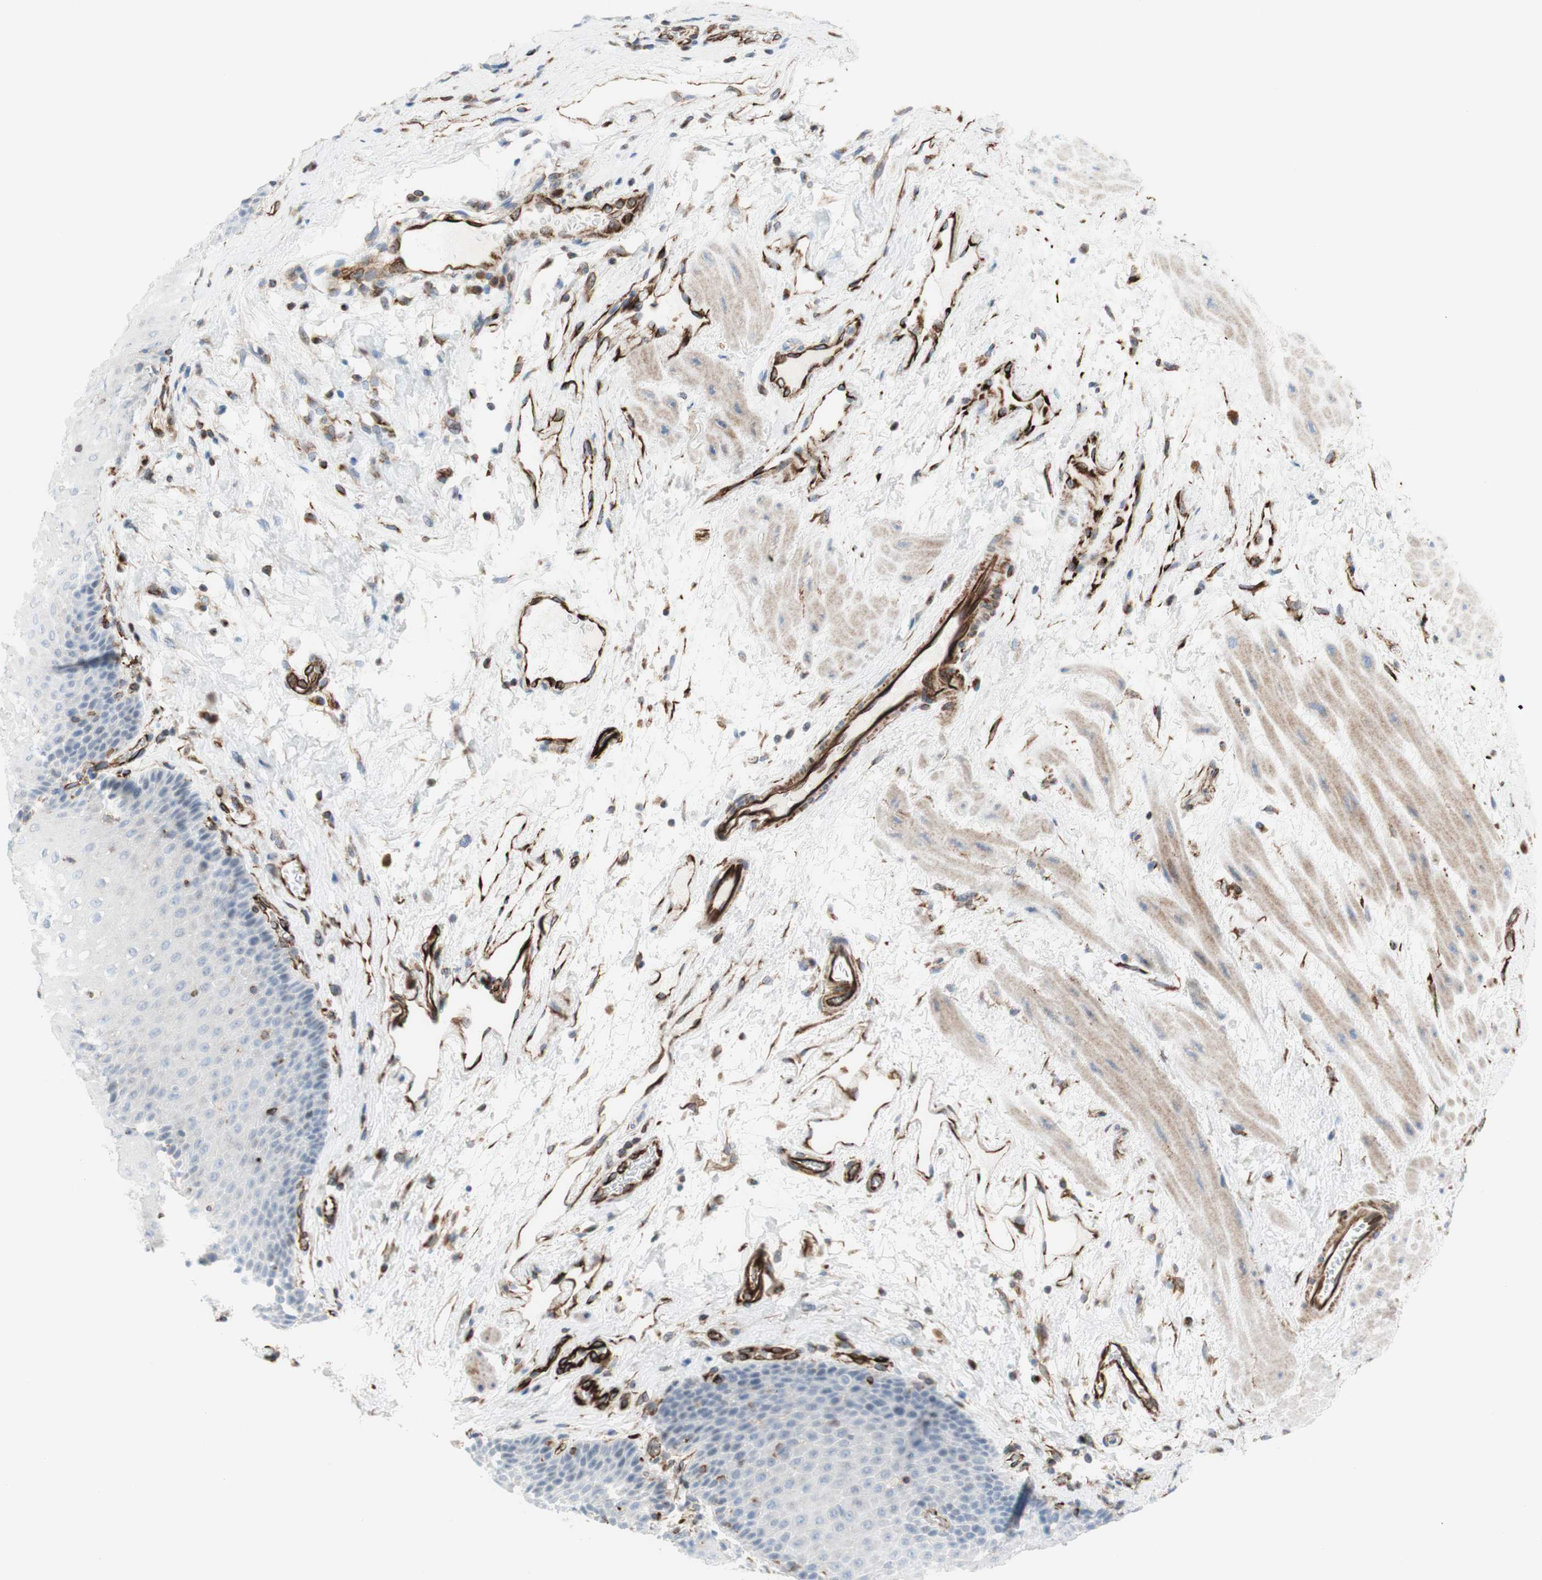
{"staining": {"intensity": "negative", "quantity": "none", "location": "none"}, "tissue": "esophagus", "cell_type": "Squamous epithelial cells", "image_type": "normal", "snomed": [{"axis": "morphology", "description": "Normal tissue, NOS"}, {"axis": "topography", "description": "Esophagus"}], "caption": "Immunohistochemistry (IHC) histopathology image of unremarkable human esophagus stained for a protein (brown), which shows no positivity in squamous epithelial cells. (DAB immunohistochemistry (IHC), high magnification).", "gene": "POU2AF1", "patient": {"sex": "male", "age": 48}}